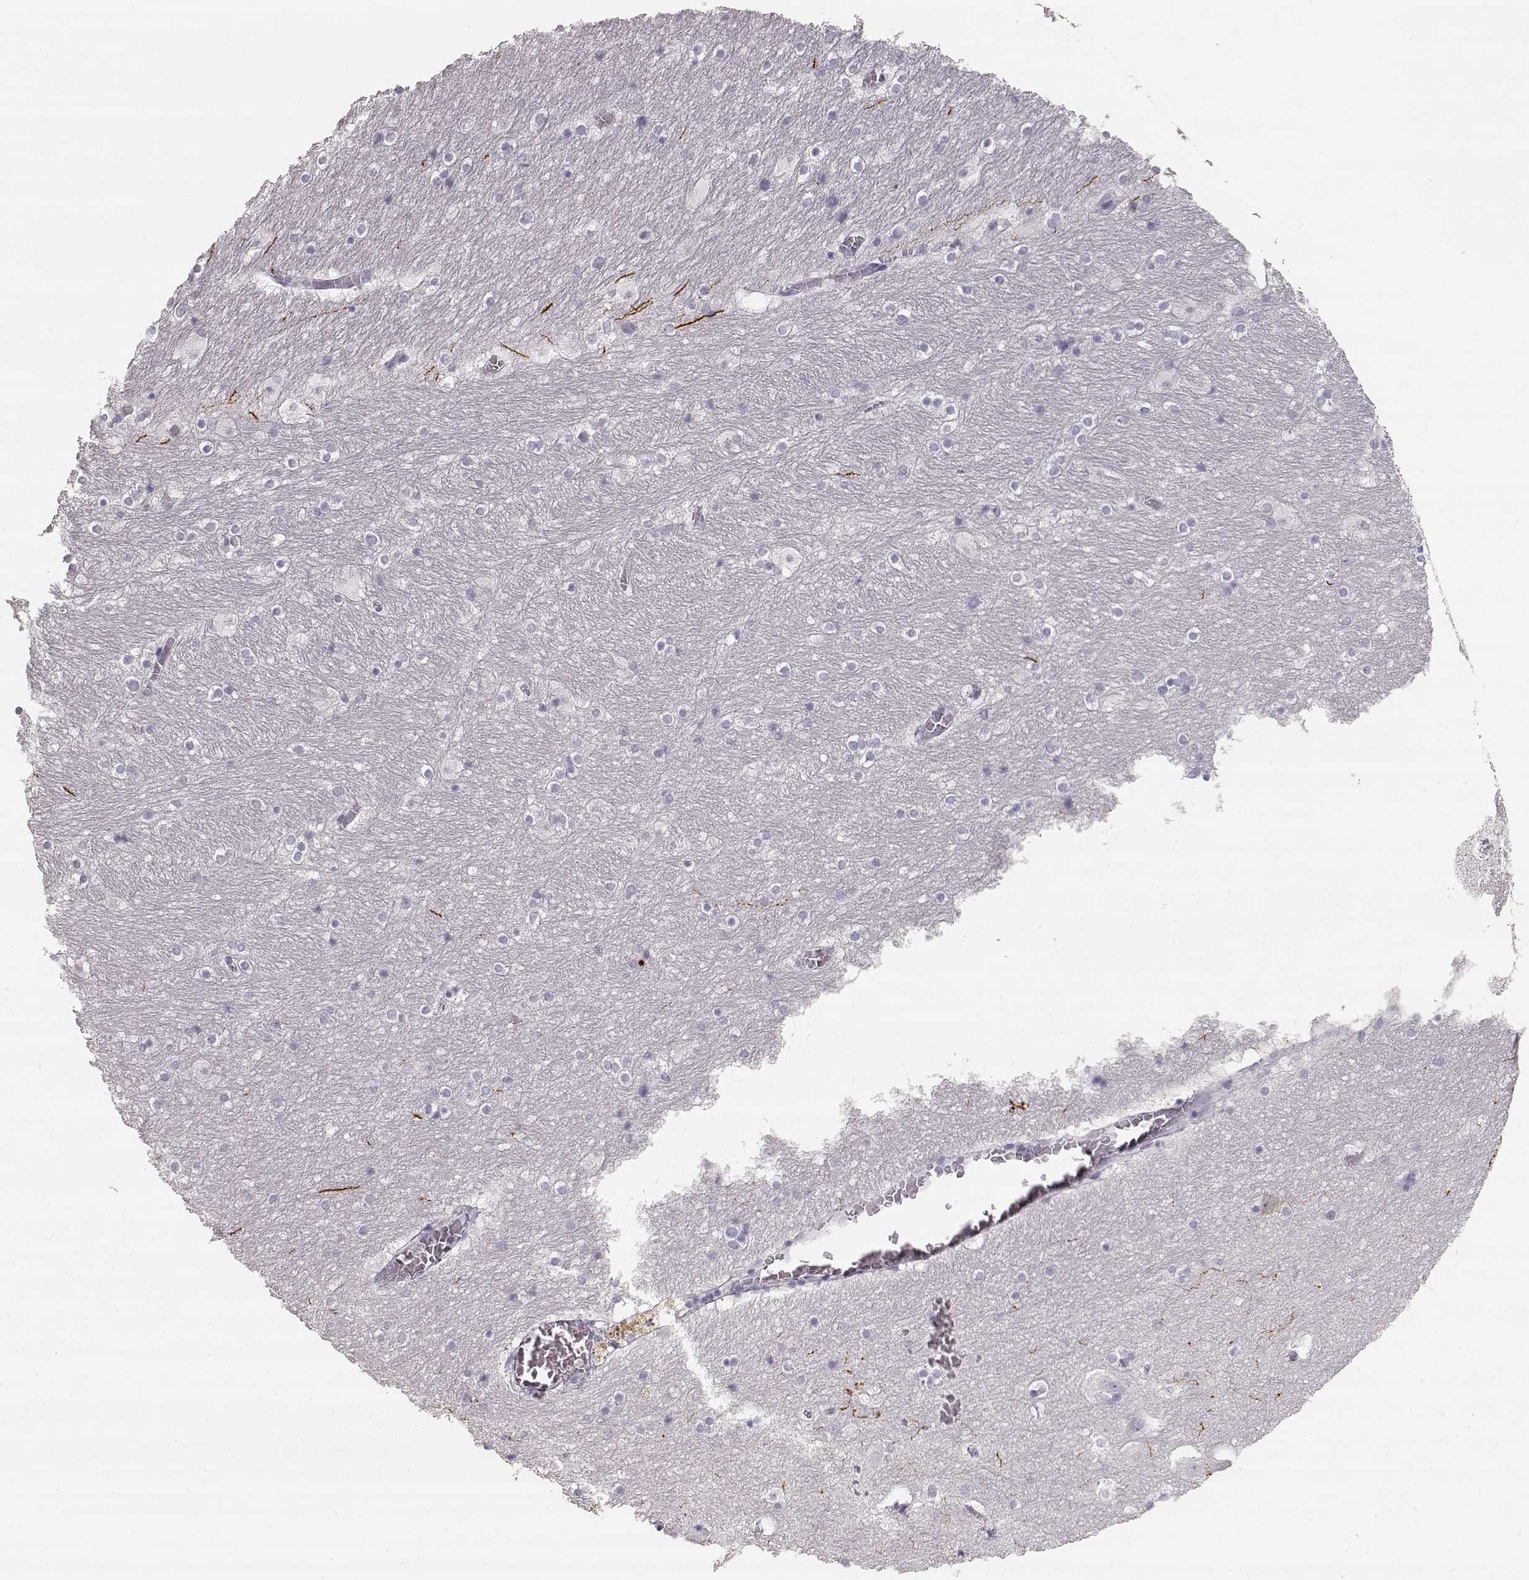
{"staining": {"intensity": "negative", "quantity": "none", "location": "none"}, "tissue": "hippocampus", "cell_type": "Glial cells", "image_type": "normal", "snomed": [{"axis": "morphology", "description": "Normal tissue, NOS"}, {"axis": "topography", "description": "Hippocampus"}], "caption": "Immunohistochemical staining of benign human hippocampus displays no significant staining in glial cells. (IHC, brightfield microscopy, high magnification).", "gene": "TPH2", "patient": {"sex": "male", "age": 45}}